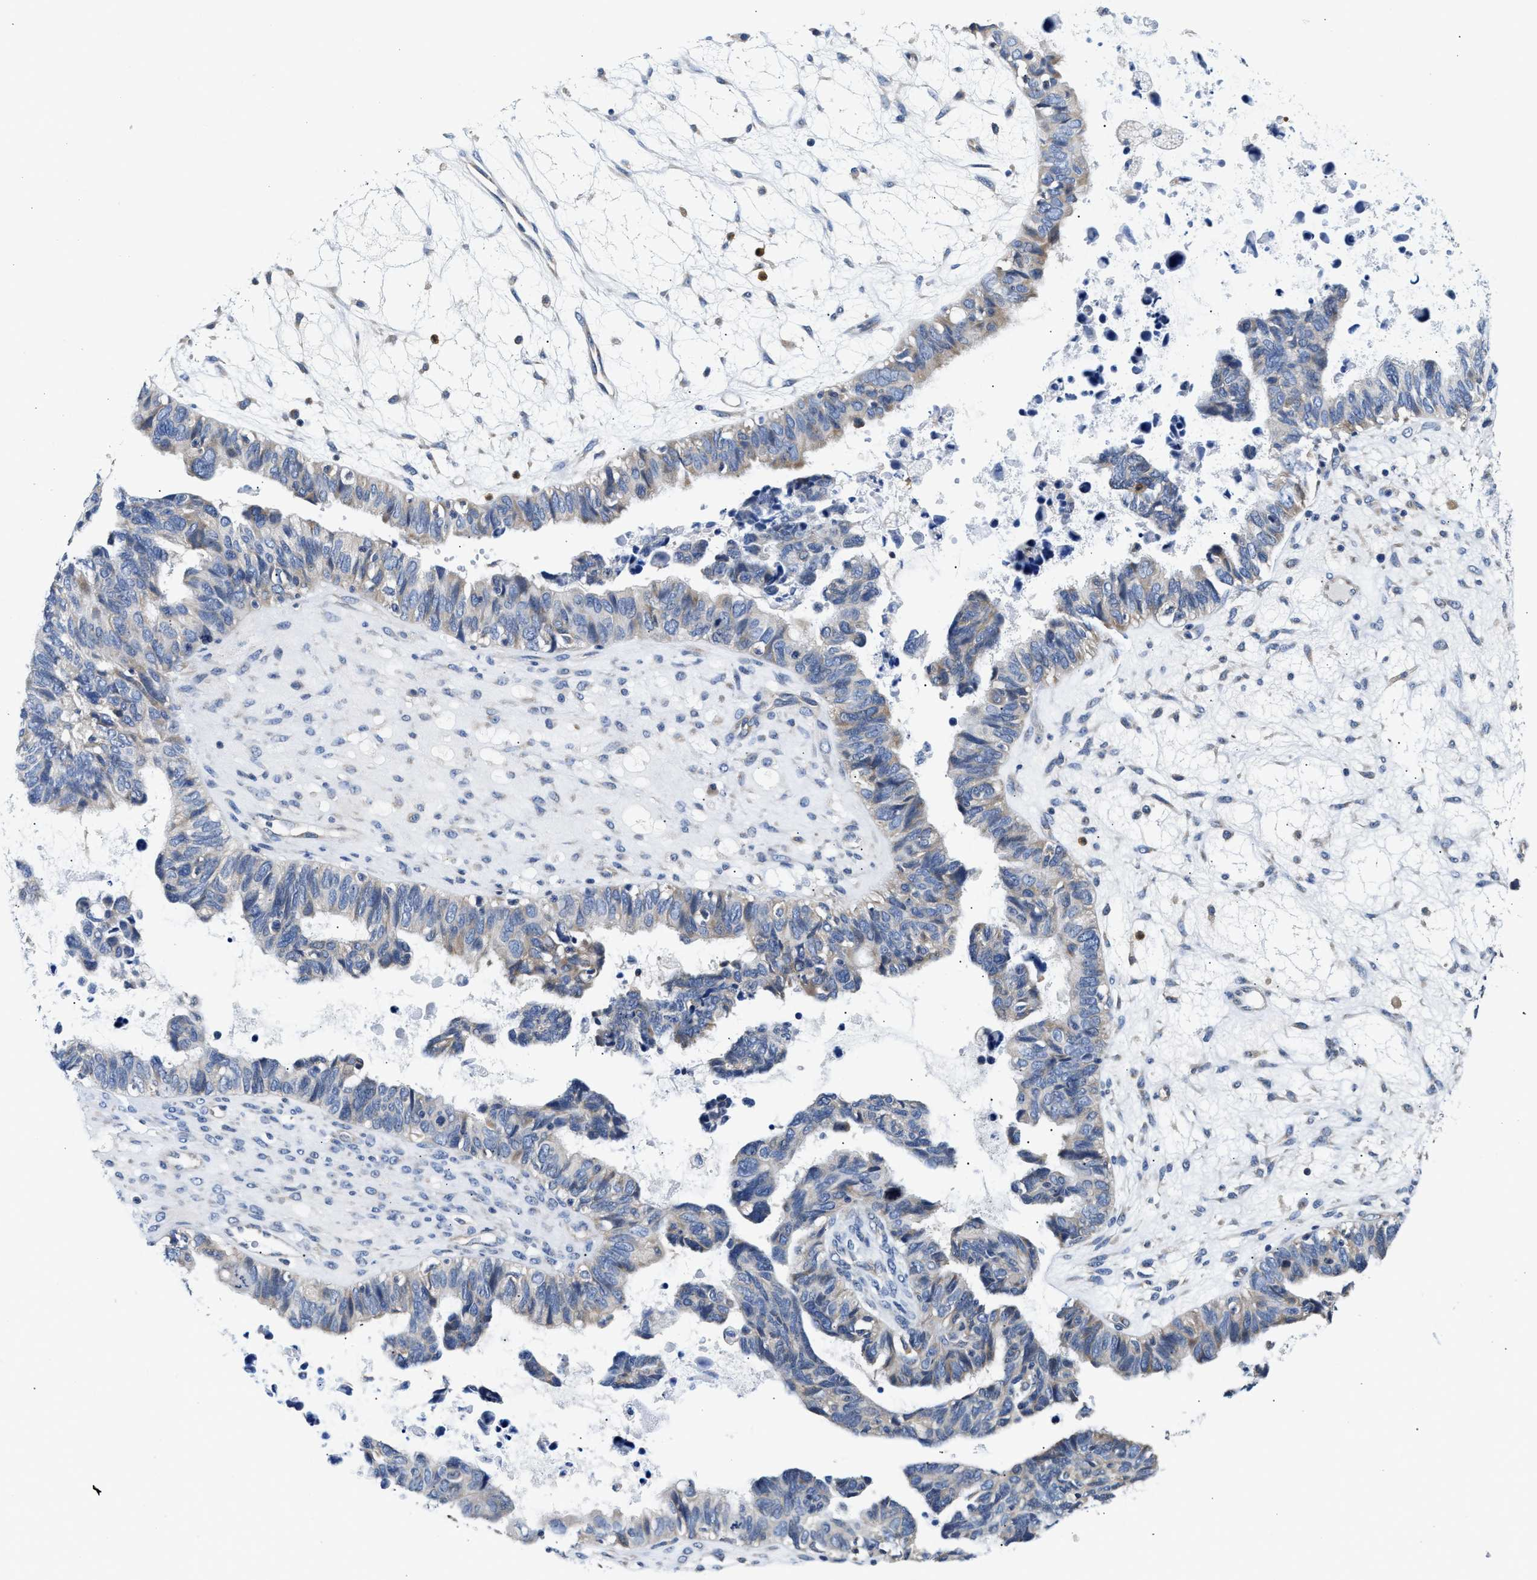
{"staining": {"intensity": "negative", "quantity": "none", "location": "none"}, "tissue": "ovarian cancer", "cell_type": "Tumor cells", "image_type": "cancer", "snomed": [{"axis": "morphology", "description": "Cystadenocarcinoma, serous, NOS"}, {"axis": "topography", "description": "Ovary"}], "caption": "Image shows no protein positivity in tumor cells of serous cystadenocarcinoma (ovarian) tissue.", "gene": "FAM185A", "patient": {"sex": "female", "age": 79}}